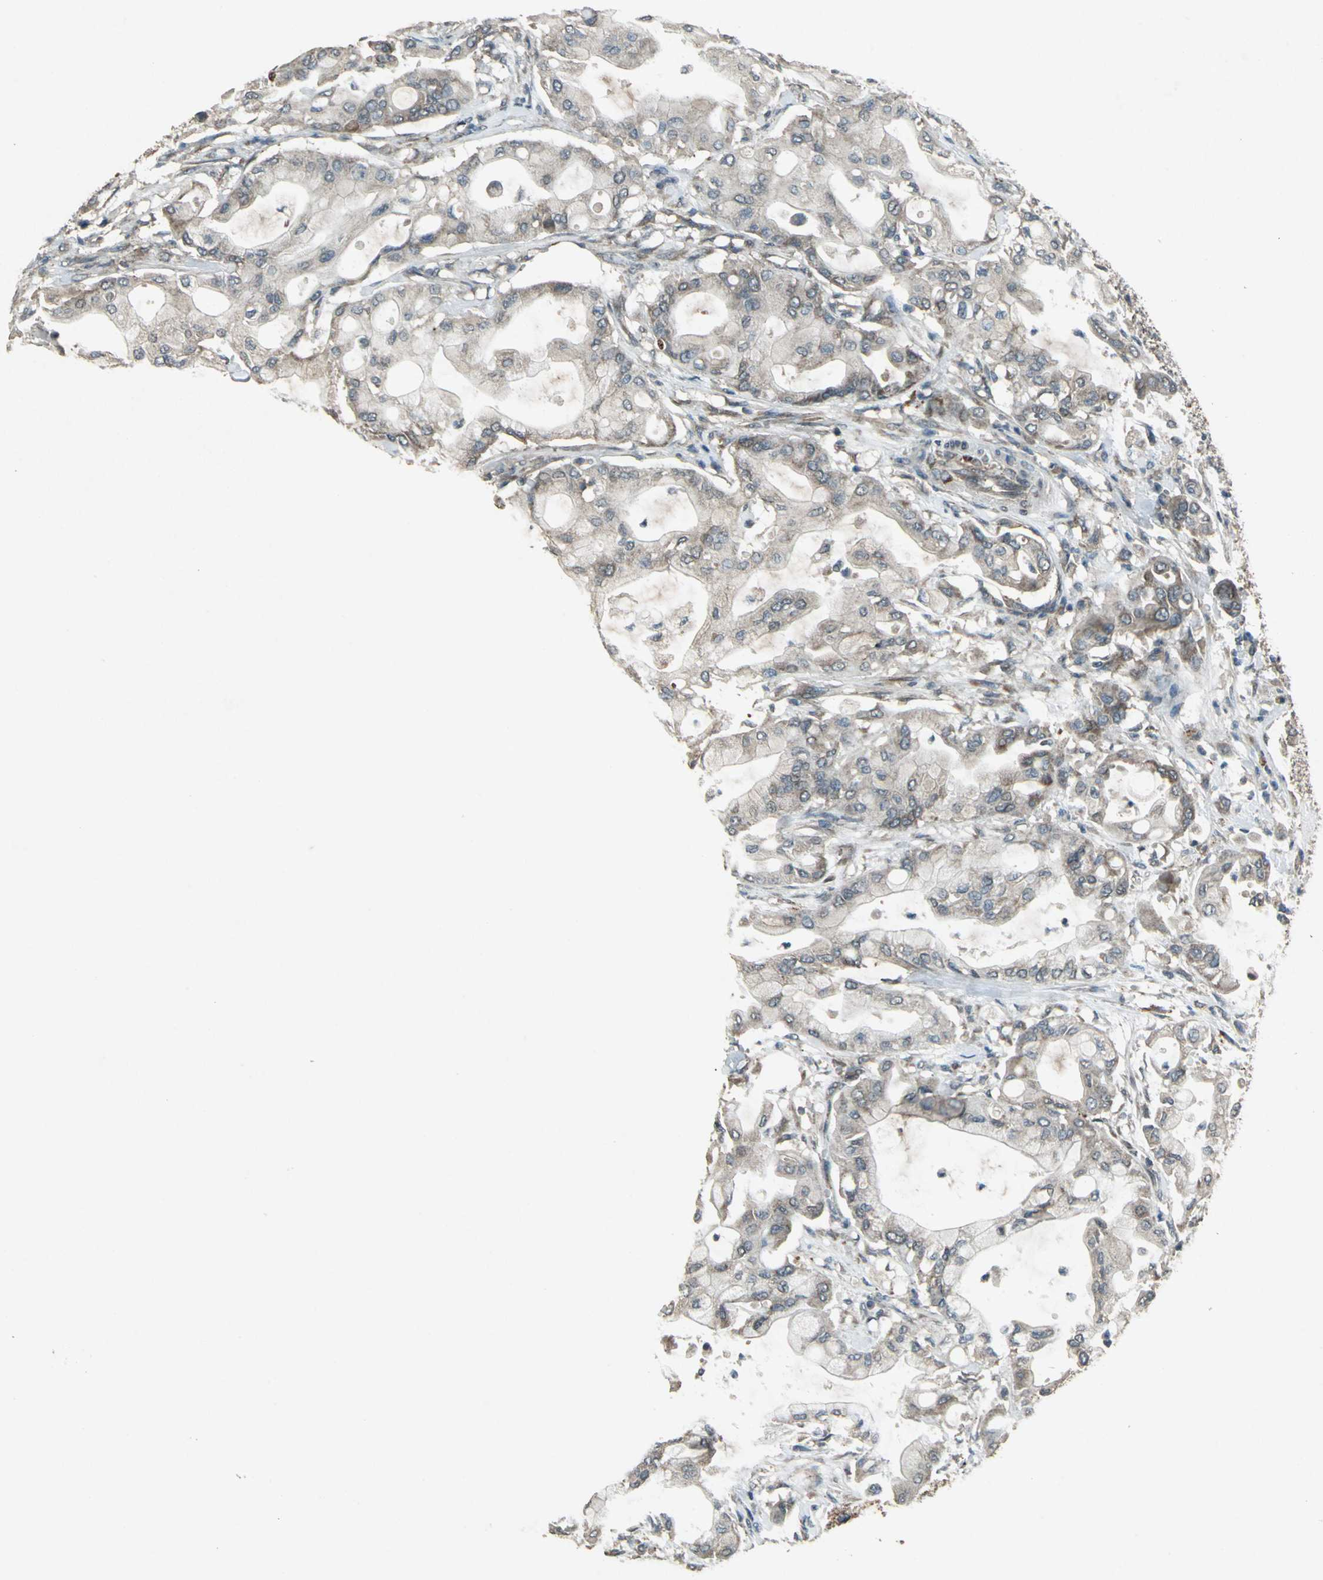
{"staining": {"intensity": "weak", "quantity": ">75%", "location": "cytoplasmic/membranous"}, "tissue": "pancreatic cancer", "cell_type": "Tumor cells", "image_type": "cancer", "snomed": [{"axis": "morphology", "description": "Adenocarcinoma, NOS"}, {"axis": "morphology", "description": "Adenocarcinoma, metastatic, NOS"}, {"axis": "topography", "description": "Lymph node"}, {"axis": "topography", "description": "Pancreas"}, {"axis": "topography", "description": "Duodenum"}], "caption": "A micrograph of human pancreatic metastatic adenocarcinoma stained for a protein displays weak cytoplasmic/membranous brown staining in tumor cells.", "gene": "SEPTIN4", "patient": {"sex": "female", "age": 64}}